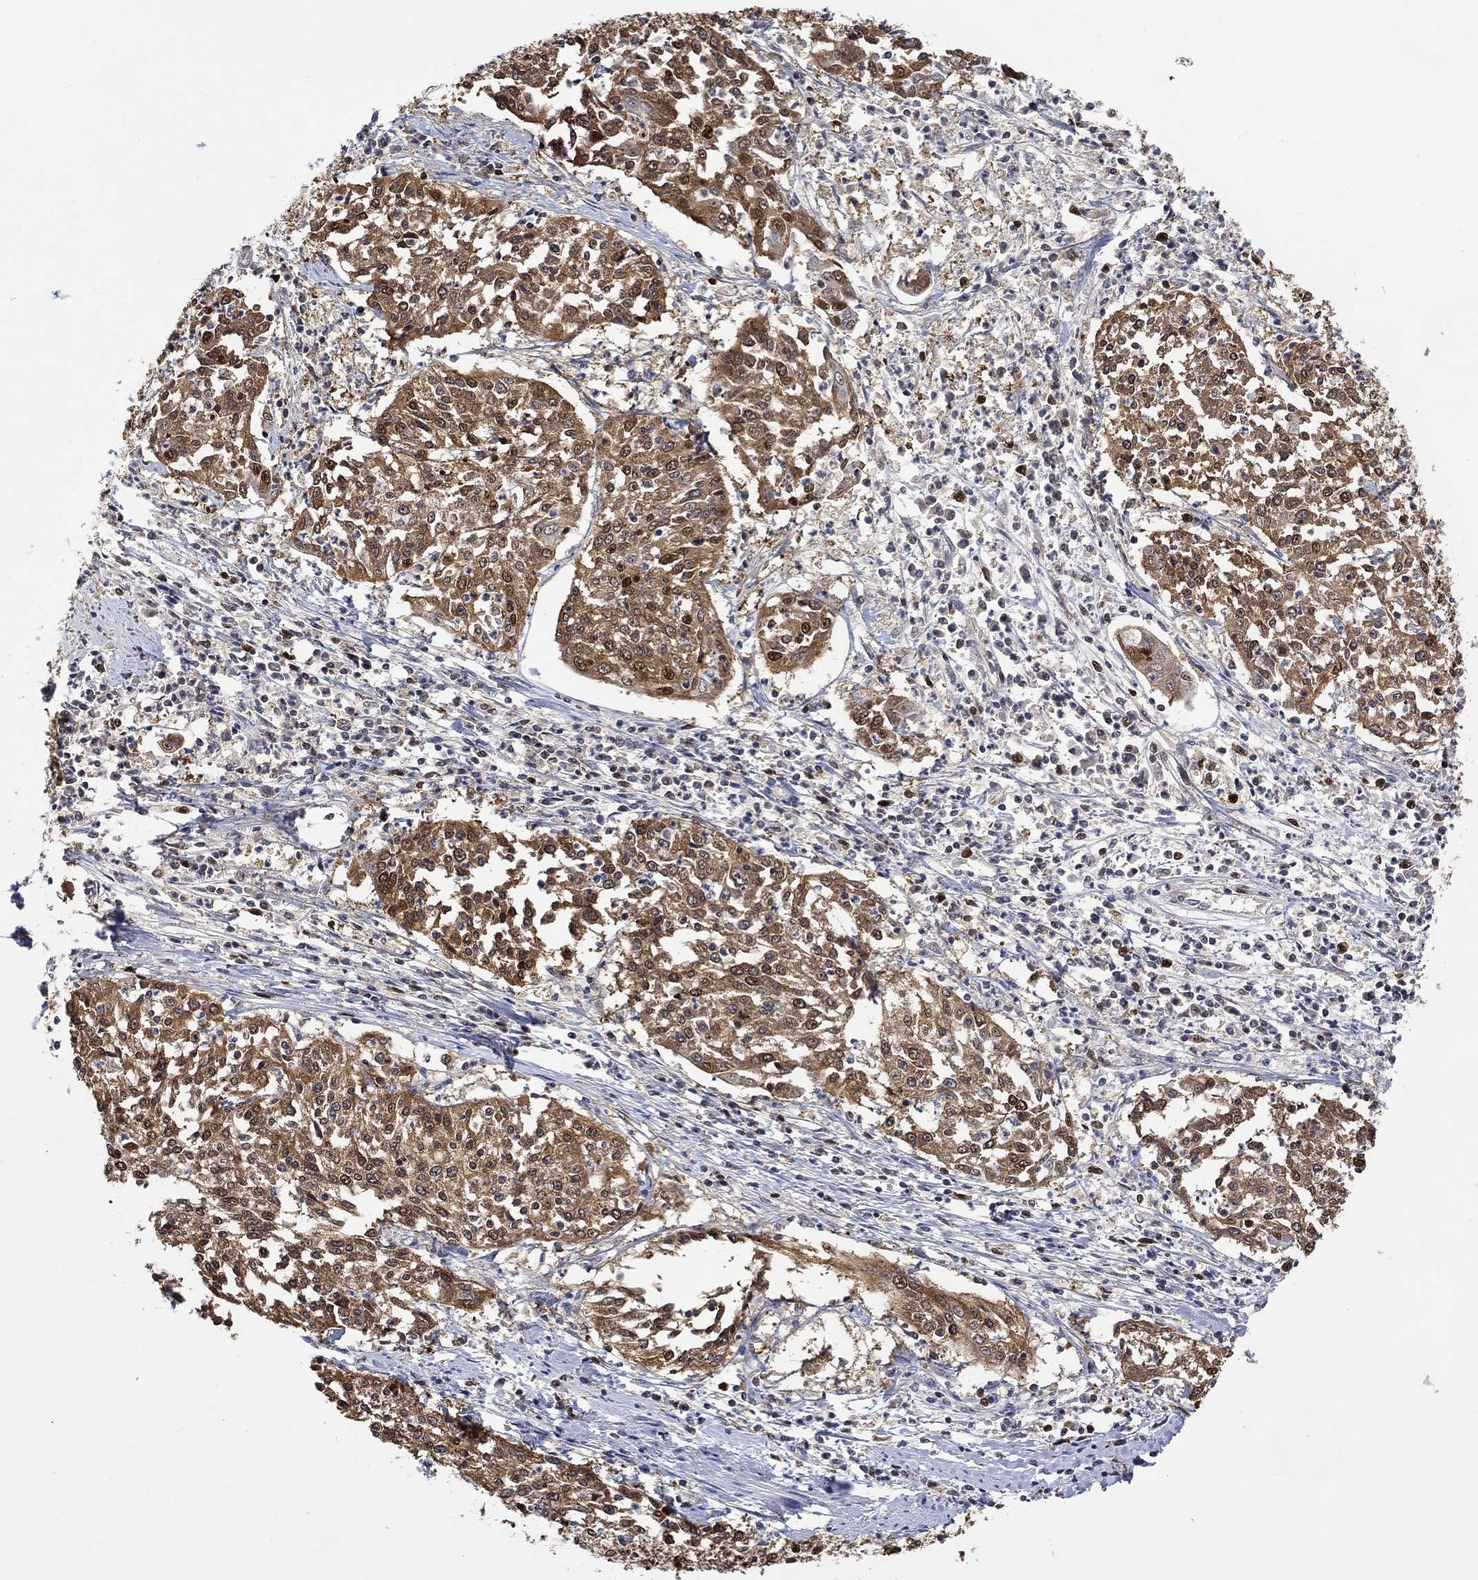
{"staining": {"intensity": "moderate", "quantity": ">75%", "location": "cytoplasmic/membranous,nuclear"}, "tissue": "cervical cancer", "cell_type": "Tumor cells", "image_type": "cancer", "snomed": [{"axis": "morphology", "description": "Squamous cell carcinoma, NOS"}, {"axis": "topography", "description": "Cervix"}], "caption": "Immunohistochemistry (IHC) of human cervical cancer displays medium levels of moderate cytoplasmic/membranous and nuclear staining in approximately >75% of tumor cells.", "gene": "RAD54L2", "patient": {"sex": "female", "age": 41}}